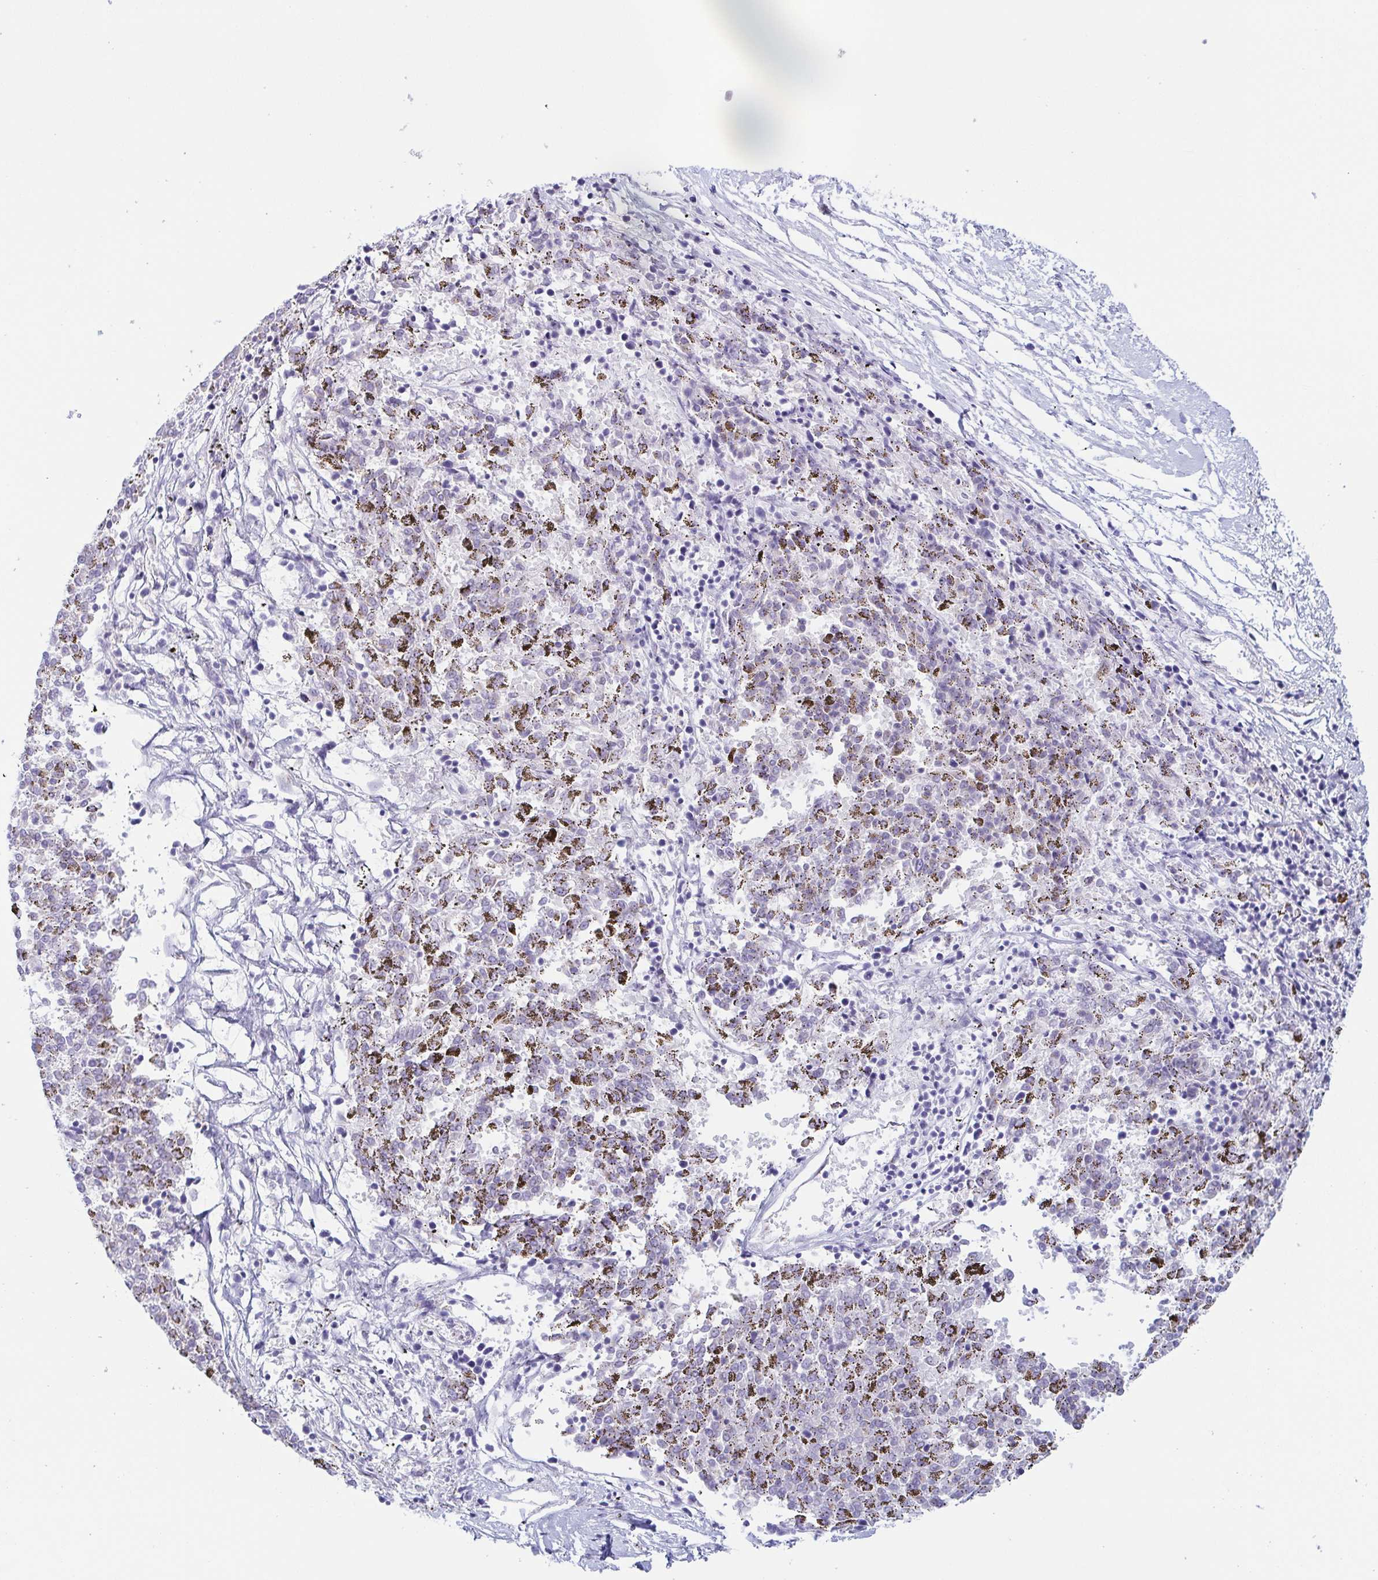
{"staining": {"intensity": "negative", "quantity": "none", "location": "none"}, "tissue": "melanoma", "cell_type": "Tumor cells", "image_type": "cancer", "snomed": [{"axis": "morphology", "description": "Malignant melanoma, NOS"}, {"axis": "topography", "description": "Skin"}], "caption": "Histopathology image shows no significant protein positivity in tumor cells of malignant melanoma. (DAB (3,3'-diaminobenzidine) IHC visualized using brightfield microscopy, high magnification).", "gene": "LDLRAD1", "patient": {"sex": "female", "age": 72}}